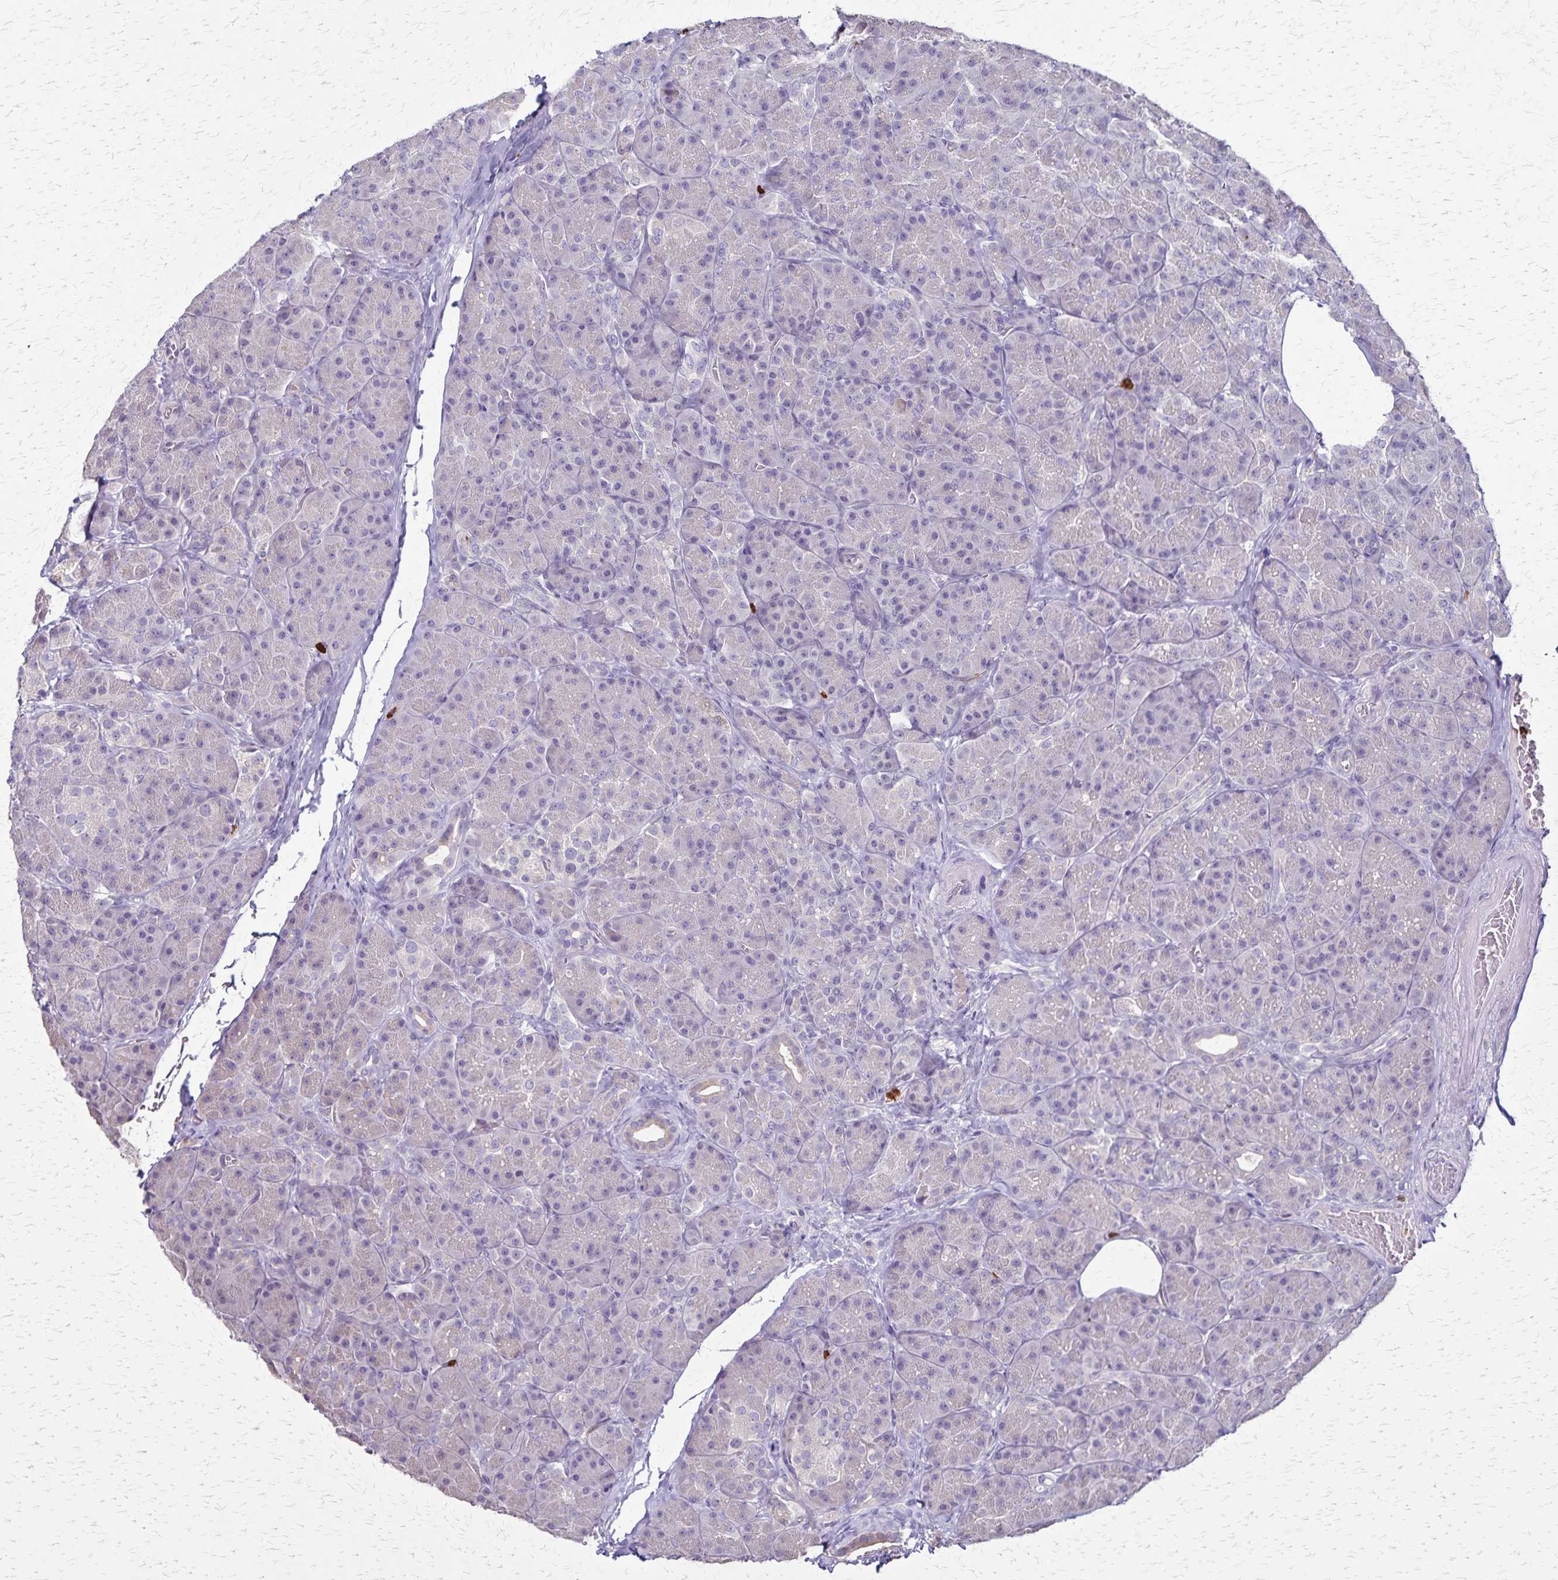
{"staining": {"intensity": "negative", "quantity": "none", "location": "none"}, "tissue": "pancreas", "cell_type": "Exocrine glandular cells", "image_type": "normal", "snomed": [{"axis": "morphology", "description": "Normal tissue, NOS"}, {"axis": "topography", "description": "Pancreas"}], "caption": "High magnification brightfield microscopy of benign pancreas stained with DAB (3,3'-diaminobenzidine) (brown) and counterstained with hematoxylin (blue): exocrine glandular cells show no significant expression. (DAB immunohistochemistry (IHC) visualized using brightfield microscopy, high magnification).", "gene": "ULBP3", "patient": {"sex": "male", "age": 57}}